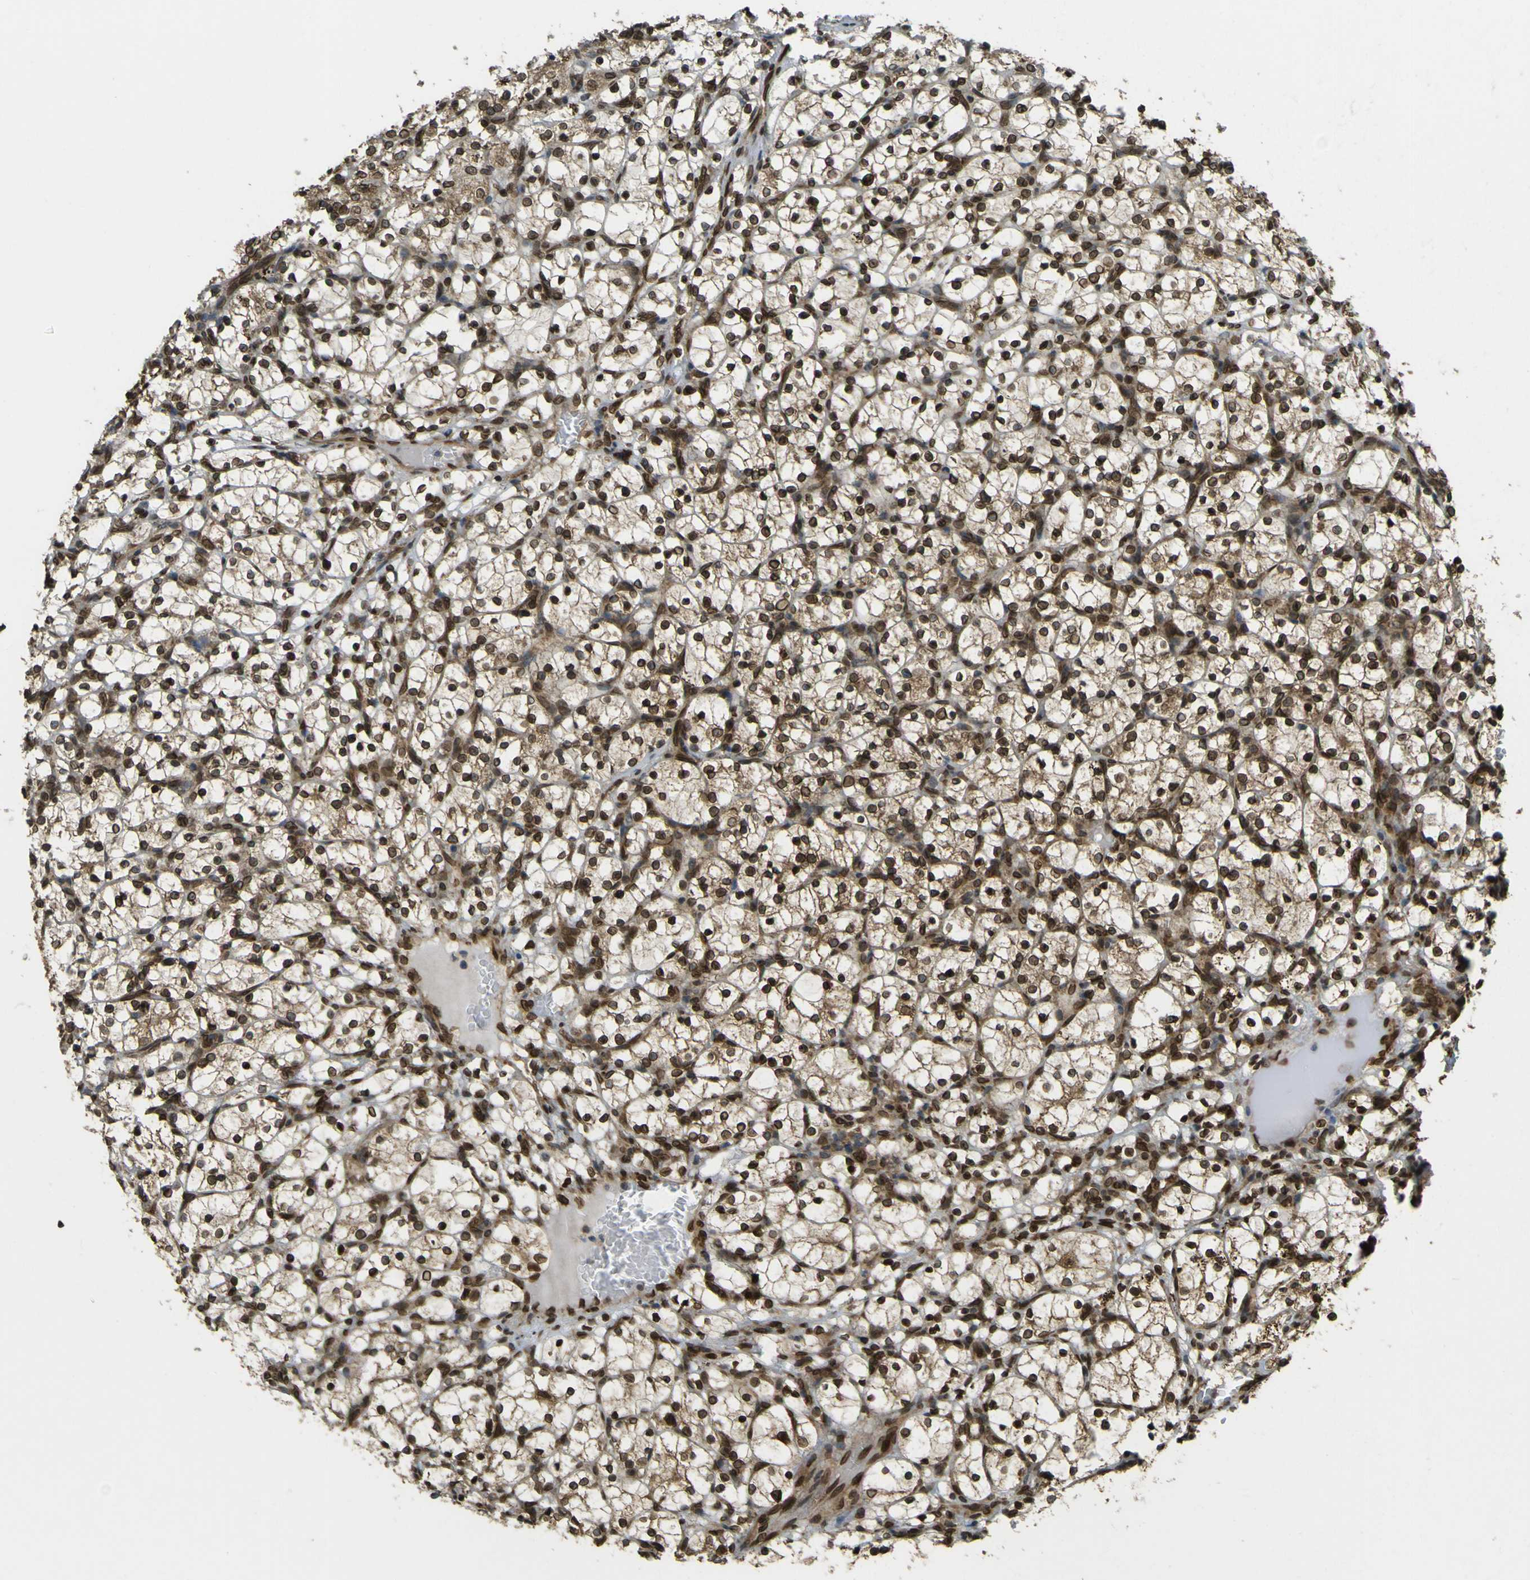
{"staining": {"intensity": "moderate", "quantity": ">75%", "location": "cytoplasmic/membranous,nuclear"}, "tissue": "renal cancer", "cell_type": "Tumor cells", "image_type": "cancer", "snomed": [{"axis": "morphology", "description": "Adenocarcinoma, NOS"}, {"axis": "topography", "description": "Kidney"}], "caption": "Protein analysis of renal adenocarcinoma tissue exhibits moderate cytoplasmic/membranous and nuclear positivity in approximately >75% of tumor cells. The staining was performed using DAB to visualize the protein expression in brown, while the nuclei were stained in blue with hematoxylin (Magnification: 20x).", "gene": "GALNT1", "patient": {"sex": "female", "age": 69}}